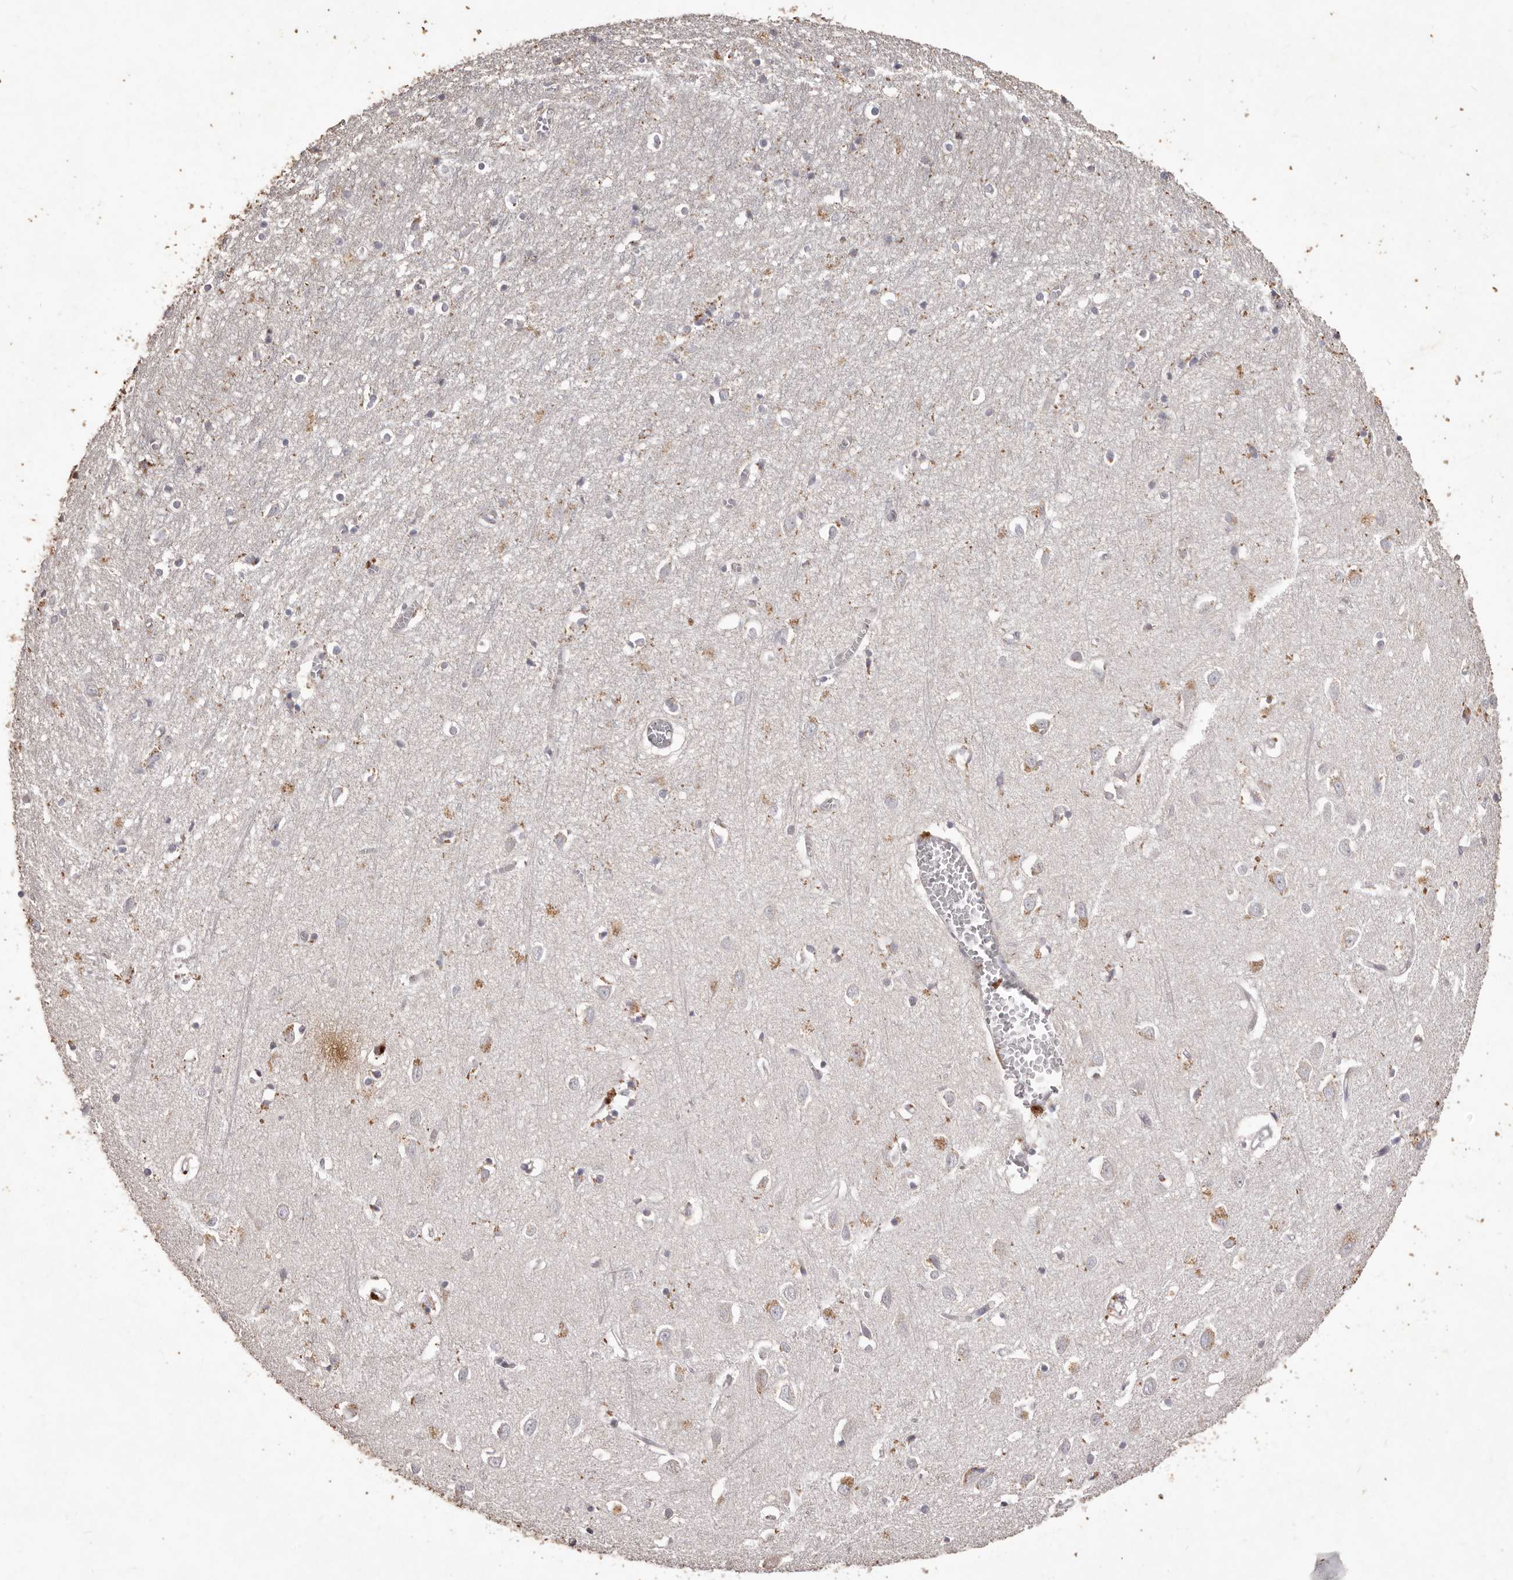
{"staining": {"intensity": "negative", "quantity": "none", "location": "none"}, "tissue": "cerebral cortex", "cell_type": "Endothelial cells", "image_type": "normal", "snomed": [{"axis": "morphology", "description": "Normal tissue, NOS"}, {"axis": "topography", "description": "Cerebral cortex"}], "caption": "There is no significant staining in endothelial cells of cerebral cortex. (DAB (3,3'-diaminobenzidine) IHC visualized using brightfield microscopy, high magnification).", "gene": "PRSS27", "patient": {"sex": "female", "age": 64}}